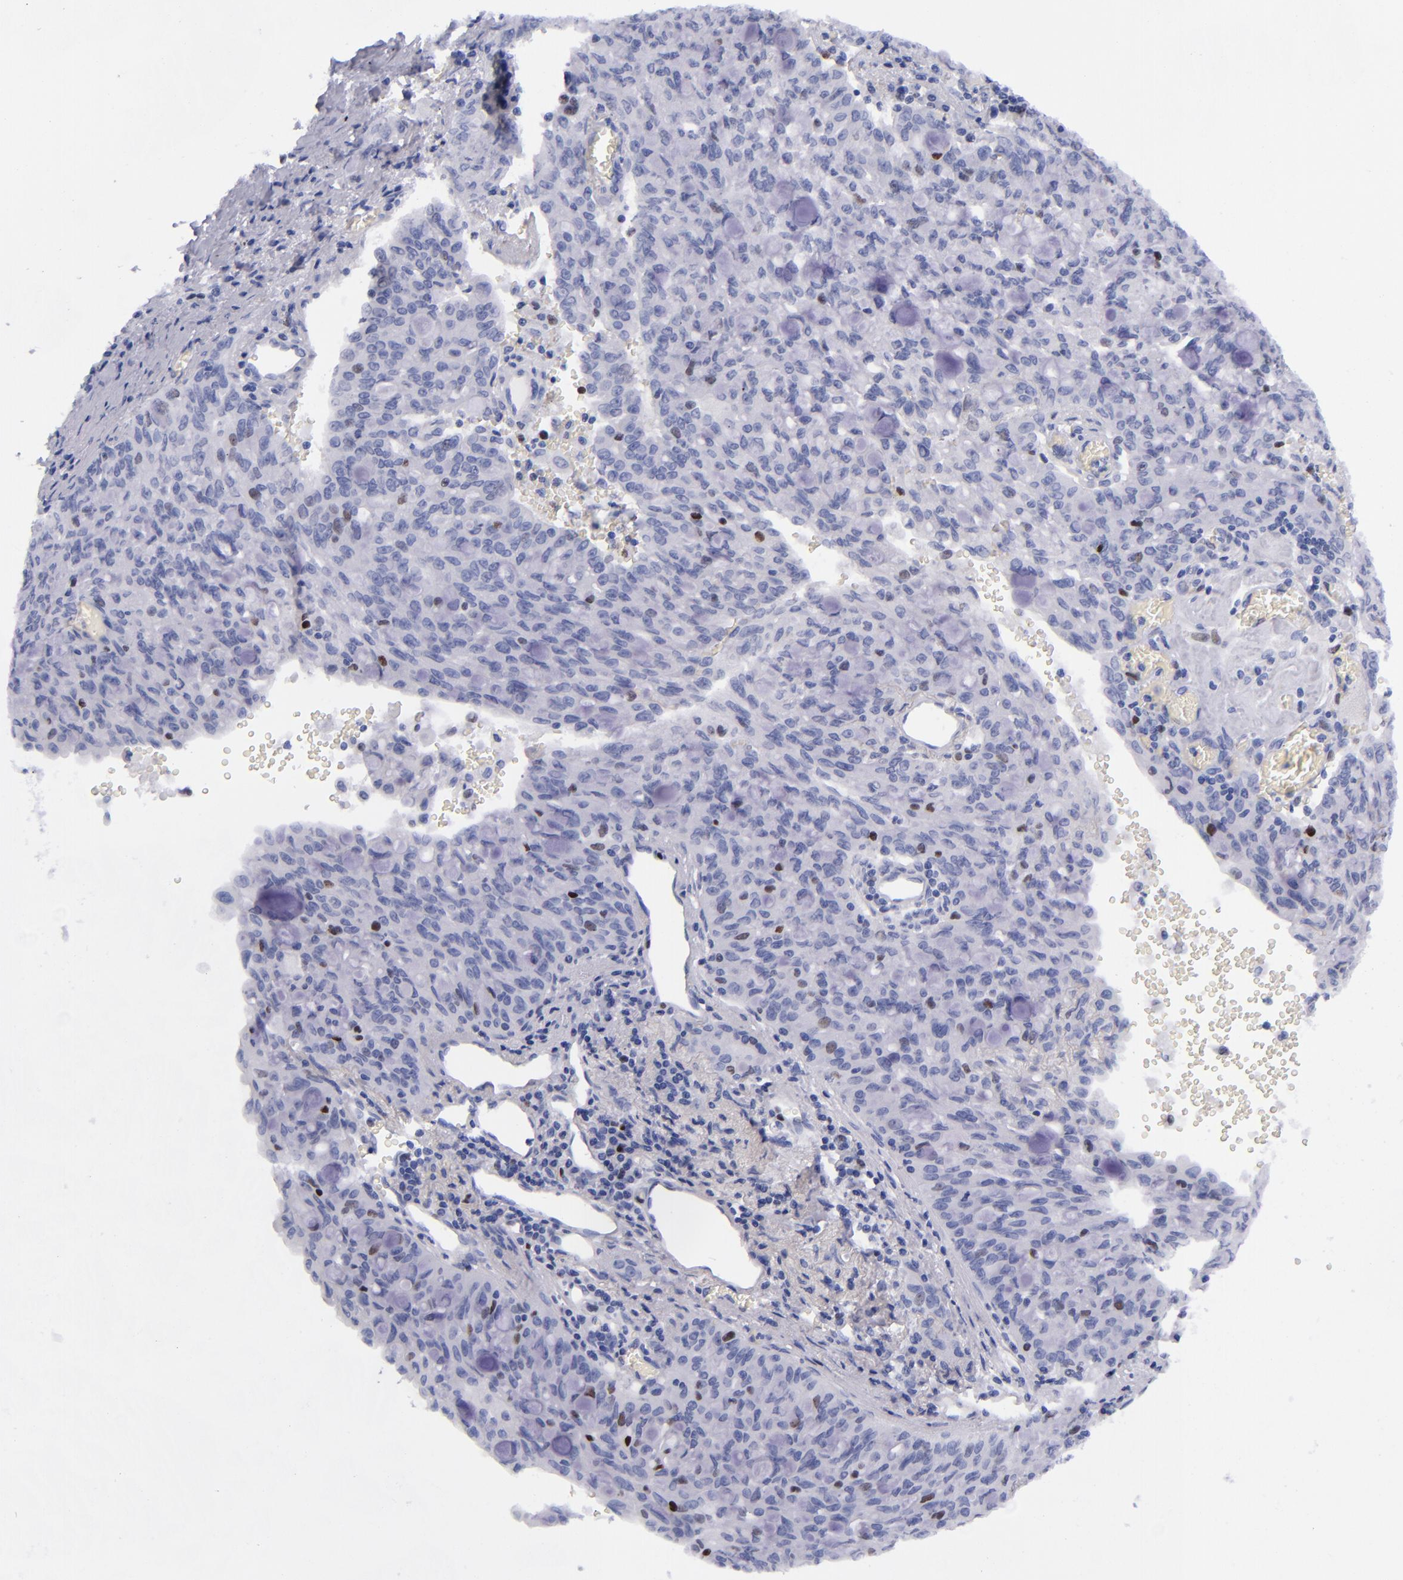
{"staining": {"intensity": "moderate", "quantity": "<25%", "location": "nuclear"}, "tissue": "lung cancer", "cell_type": "Tumor cells", "image_type": "cancer", "snomed": [{"axis": "morphology", "description": "Adenocarcinoma, NOS"}, {"axis": "topography", "description": "Lung"}], "caption": "An image showing moderate nuclear positivity in about <25% of tumor cells in adenocarcinoma (lung), as visualized by brown immunohistochemical staining.", "gene": "MCM7", "patient": {"sex": "female", "age": 44}}